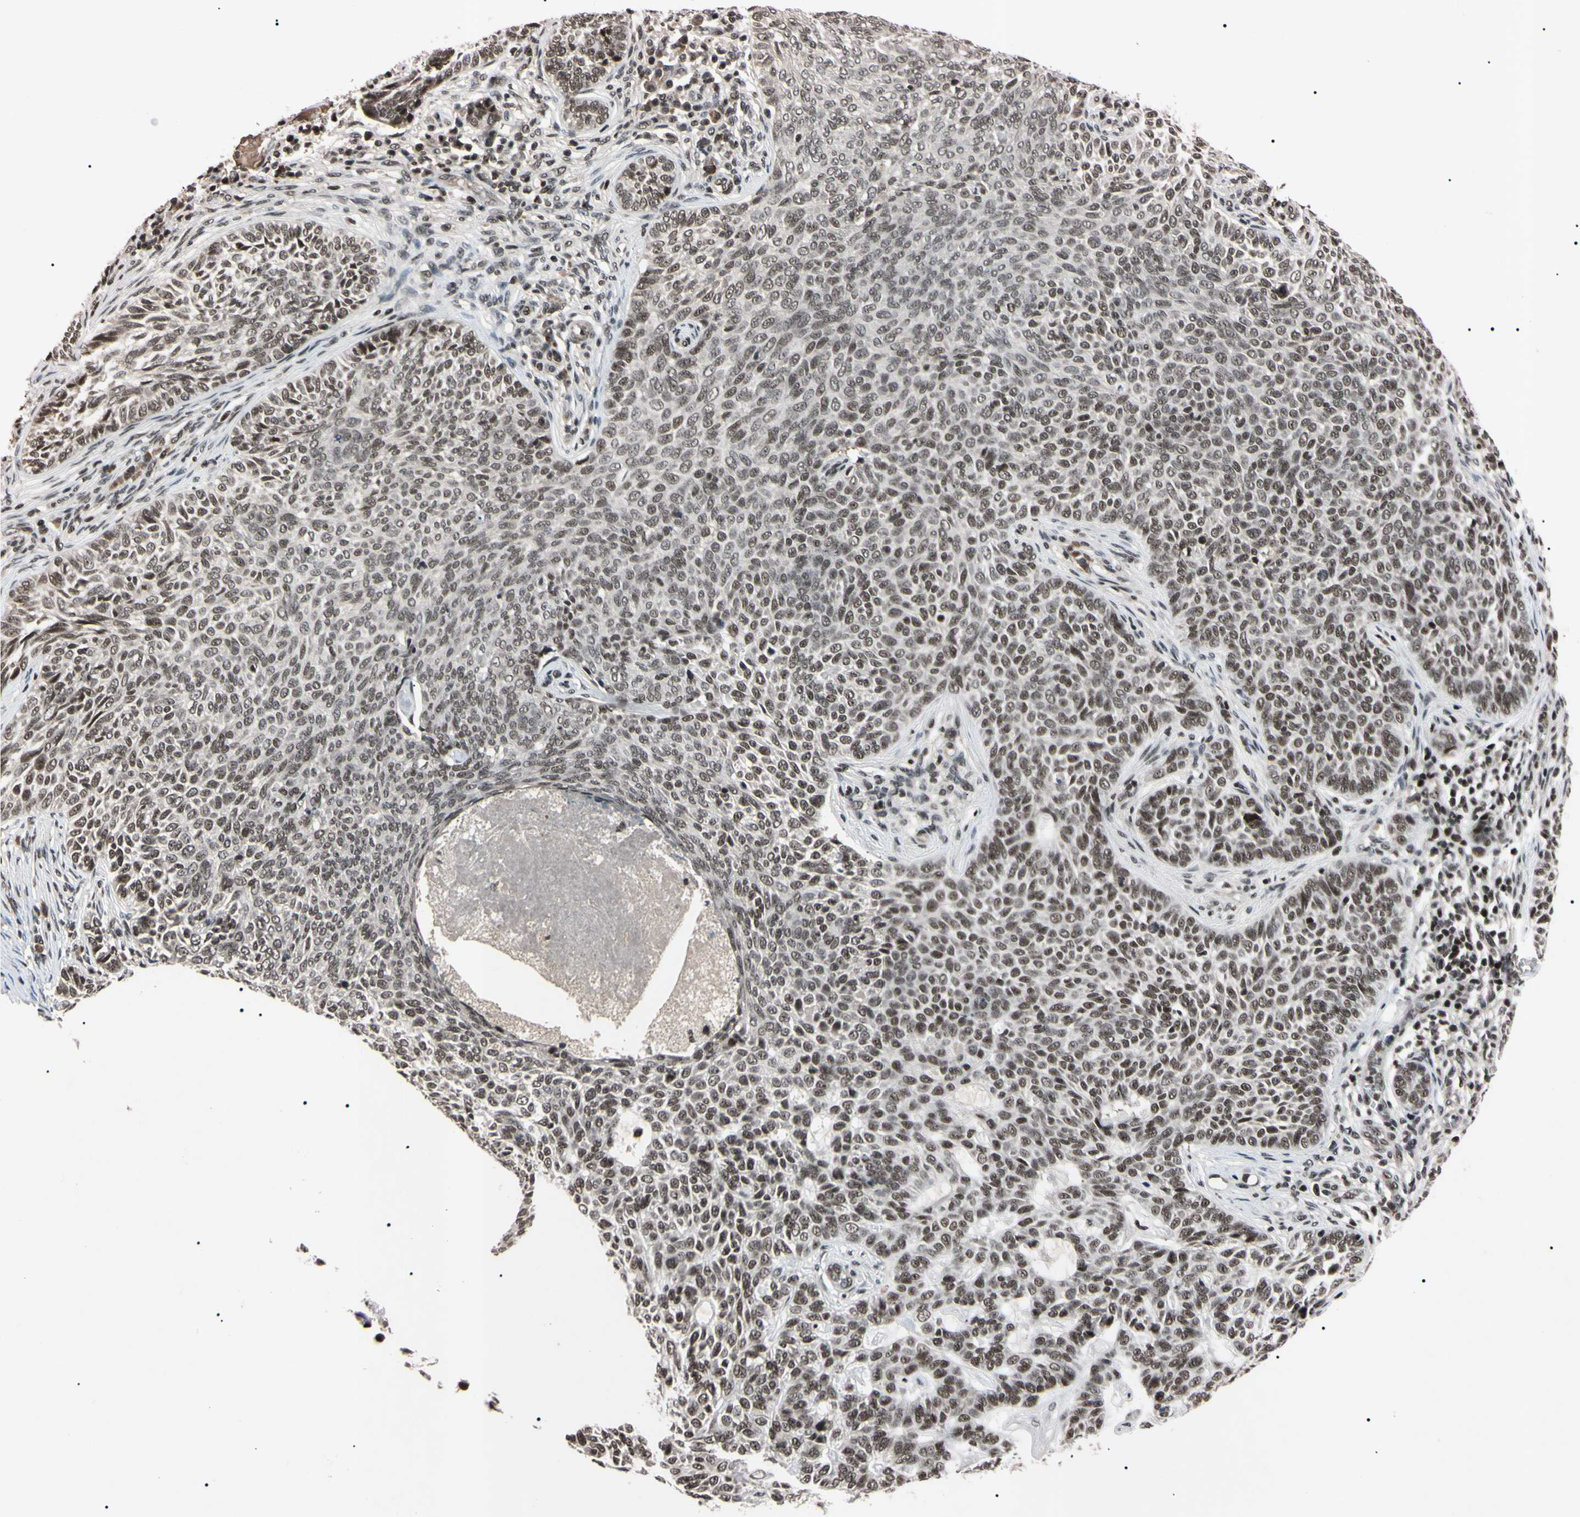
{"staining": {"intensity": "moderate", "quantity": ">75%", "location": "nuclear"}, "tissue": "skin cancer", "cell_type": "Tumor cells", "image_type": "cancer", "snomed": [{"axis": "morphology", "description": "Basal cell carcinoma"}, {"axis": "topography", "description": "Skin"}], "caption": "Tumor cells display medium levels of moderate nuclear expression in about >75% of cells in skin cancer (basal cell carcinoma). (IHC, brightfield microscopy, high magnification).", "gene": "YY1", "patient": {"sex": "male", "age": 87}}